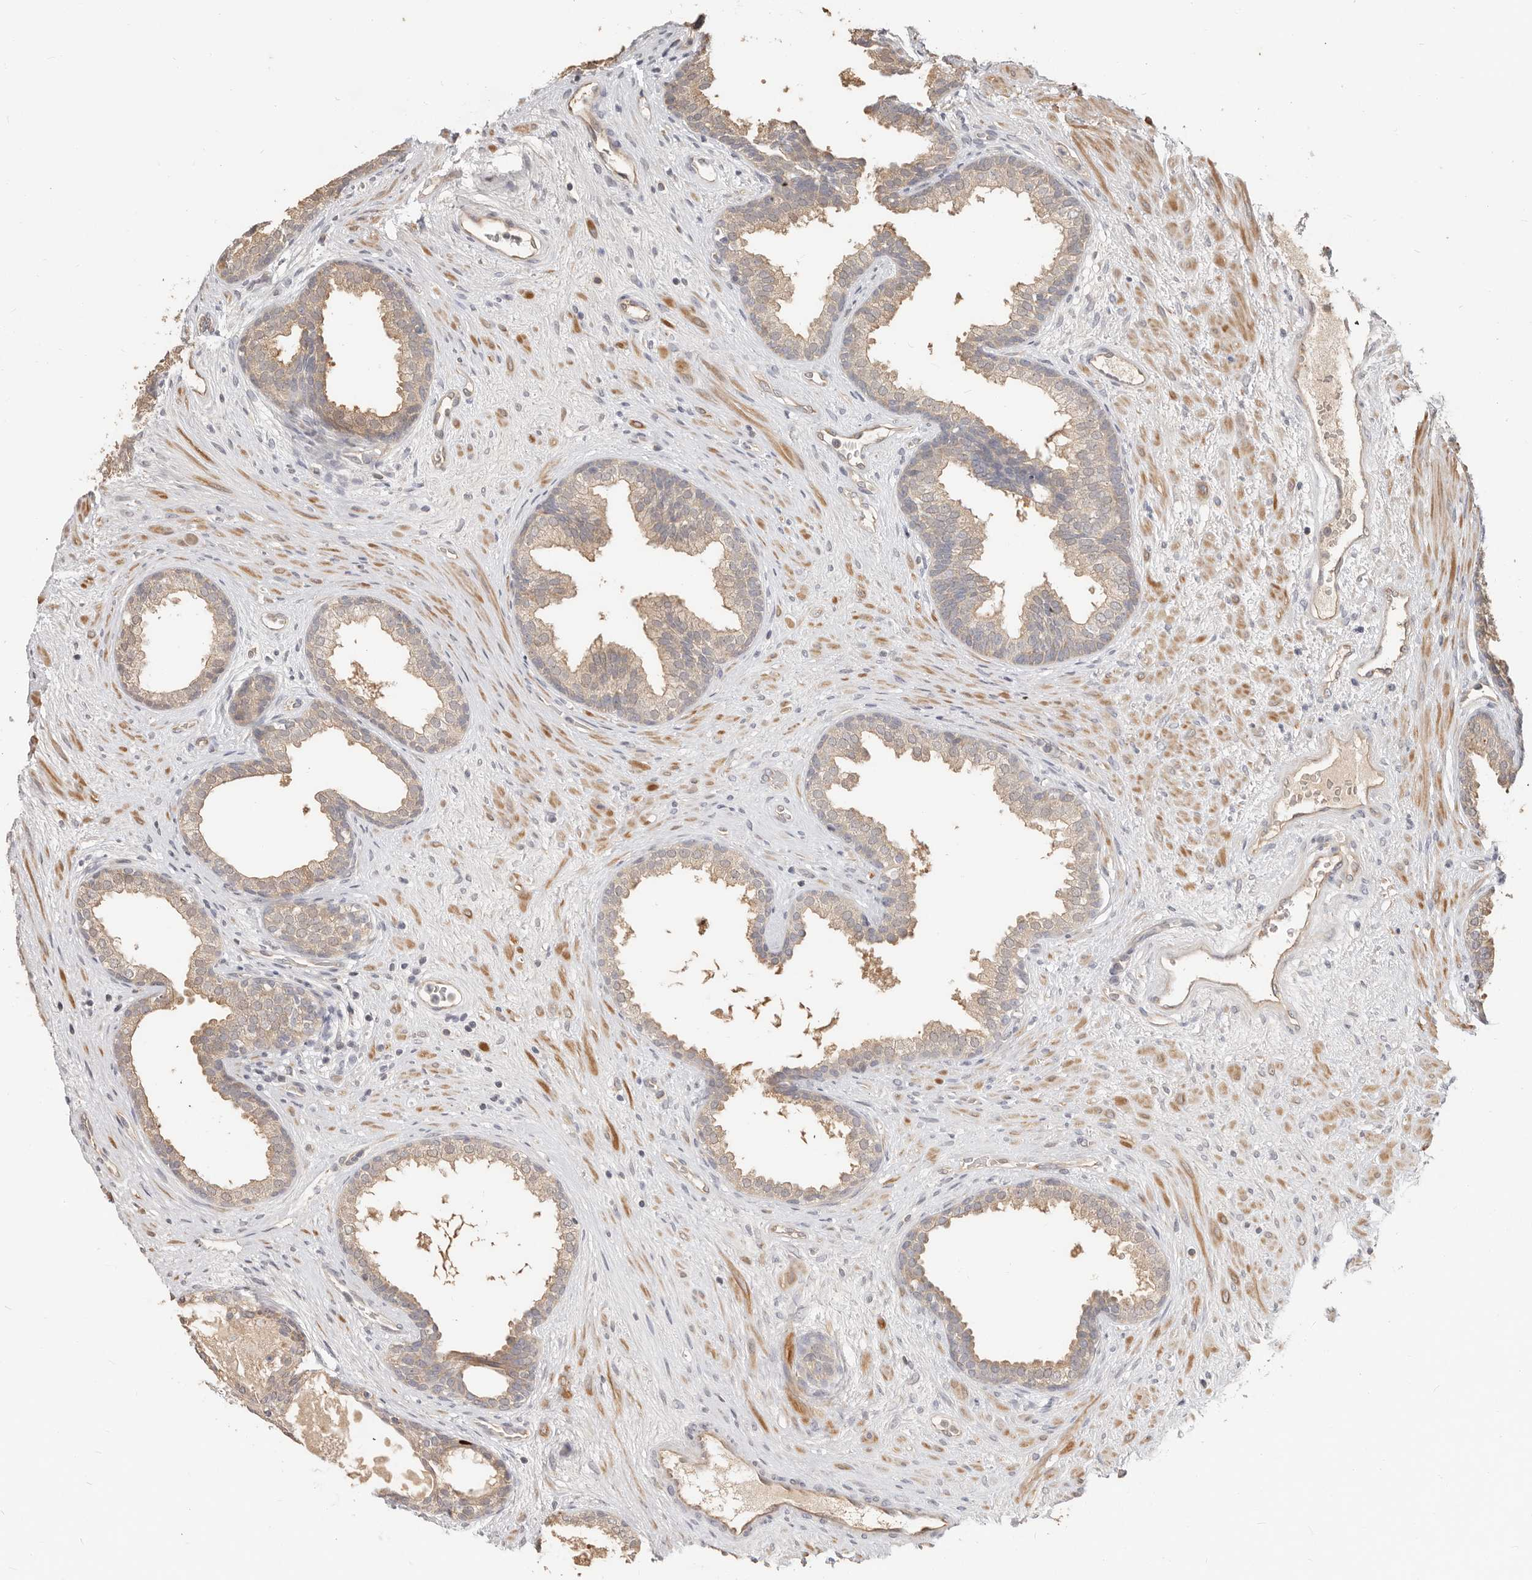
{"staining": {"intensity": "weak", "quantity": ">75%", "location": "cytoplasmic/membranous"}, "tissue": "prostate", "cell_type": "Glandular cells", "image_type": "normal", "snomed": [{"axis": "morphology", "description": "Normal tissue, NOS"}, {"axis": "topography", "description": "Prostate"}], "caption": "A high-resolution histopathology image shows IHC staining of unremarkable prostate, which displays weak cytoplasmic/membranous positivity in approximately >75% of glandular cells.", "gene": "MTFR2", "patient": {"sex": "male", "age": 76}}